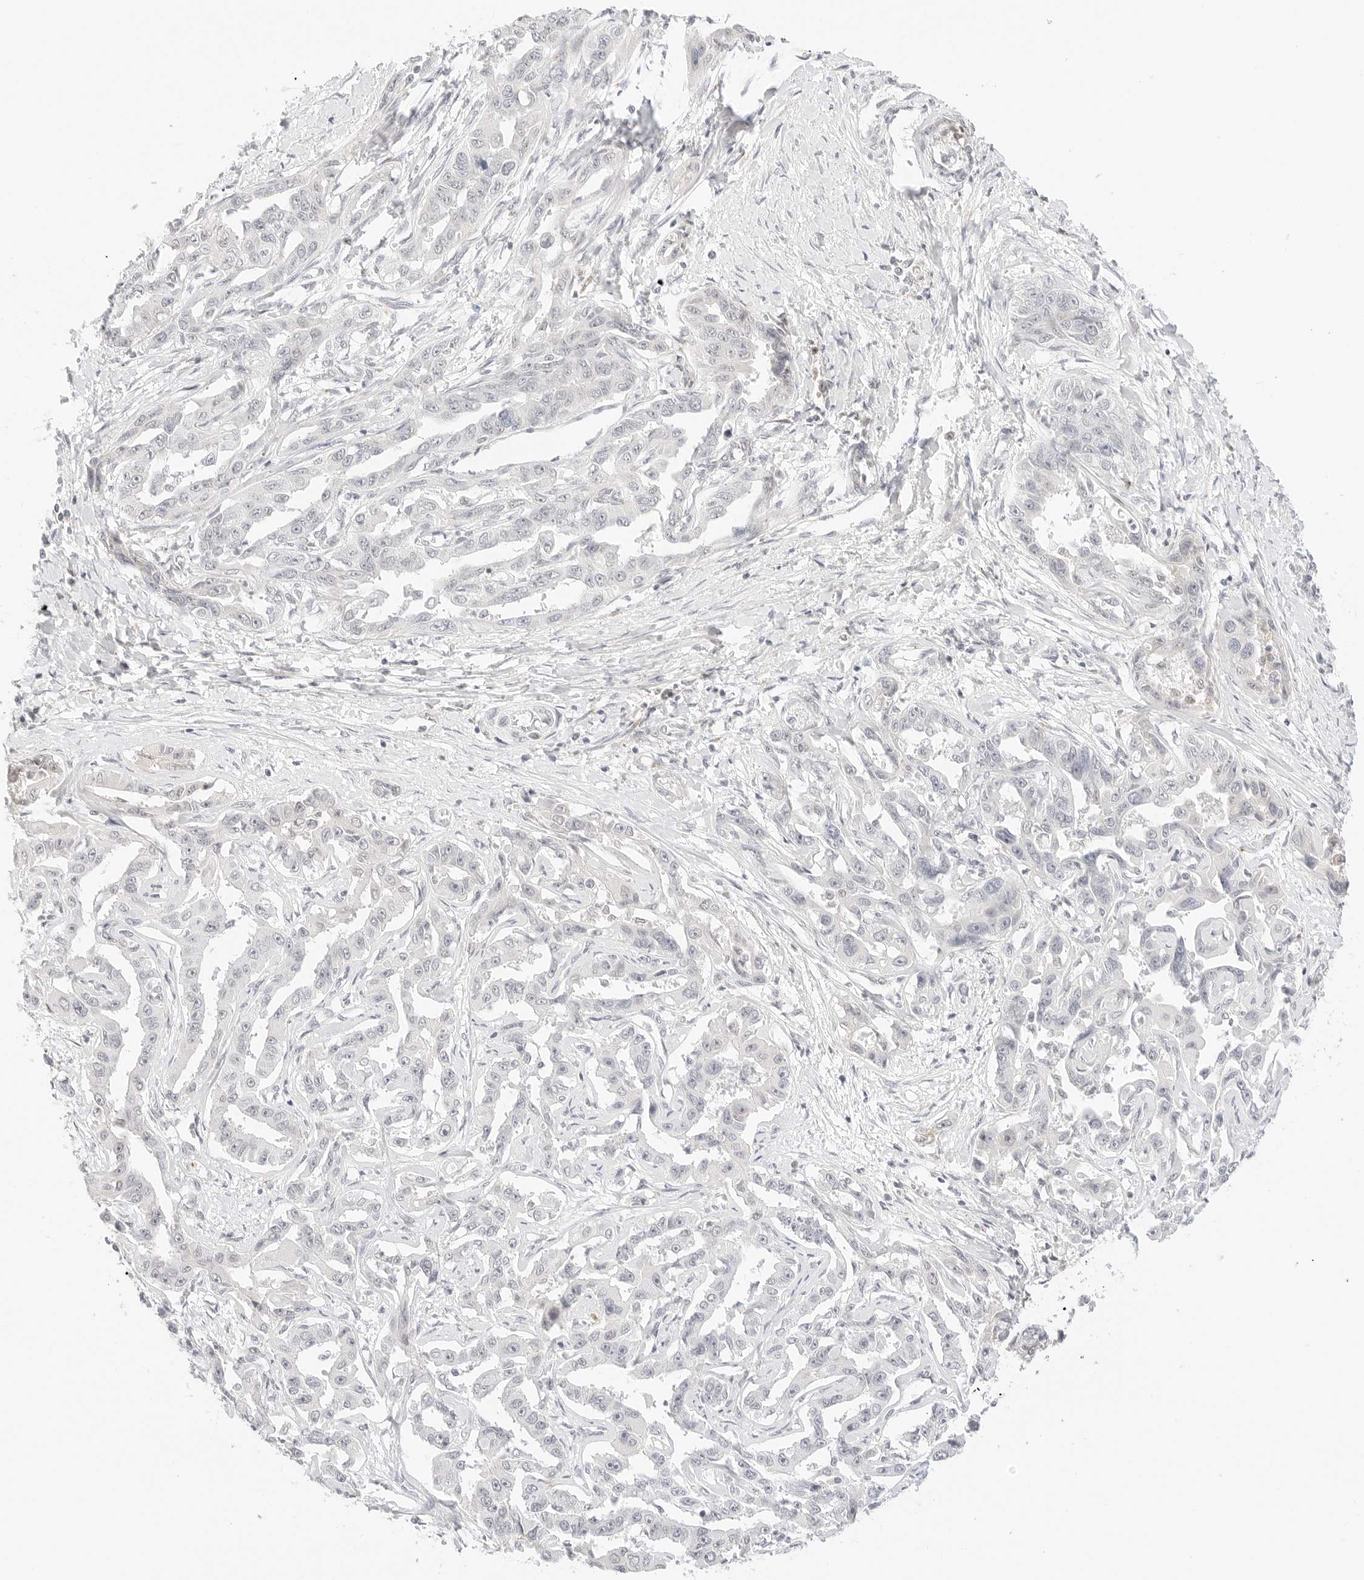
{"staining": {"intensity": "negative", "quantity": "none", "location": "none"}, "tissue": "liver cancer", "cell_type": "Tumor cells", "image_type": "cancer", "snomed": [{"axis": "morphology", "description": "Cholangiocarcinoma"}, {"axis": "topography", "description": "Liver"}], "caption": "High power microscopy histopathology image of an immunohistochemistry (IHC) micrograph of liver cancer (cholangiocarcinoma), revealing no significant staining in tumor cells. Nuclei are stained in blue.", "gene": "XKR4", "patient": {"sex": "male", "age": 59}}